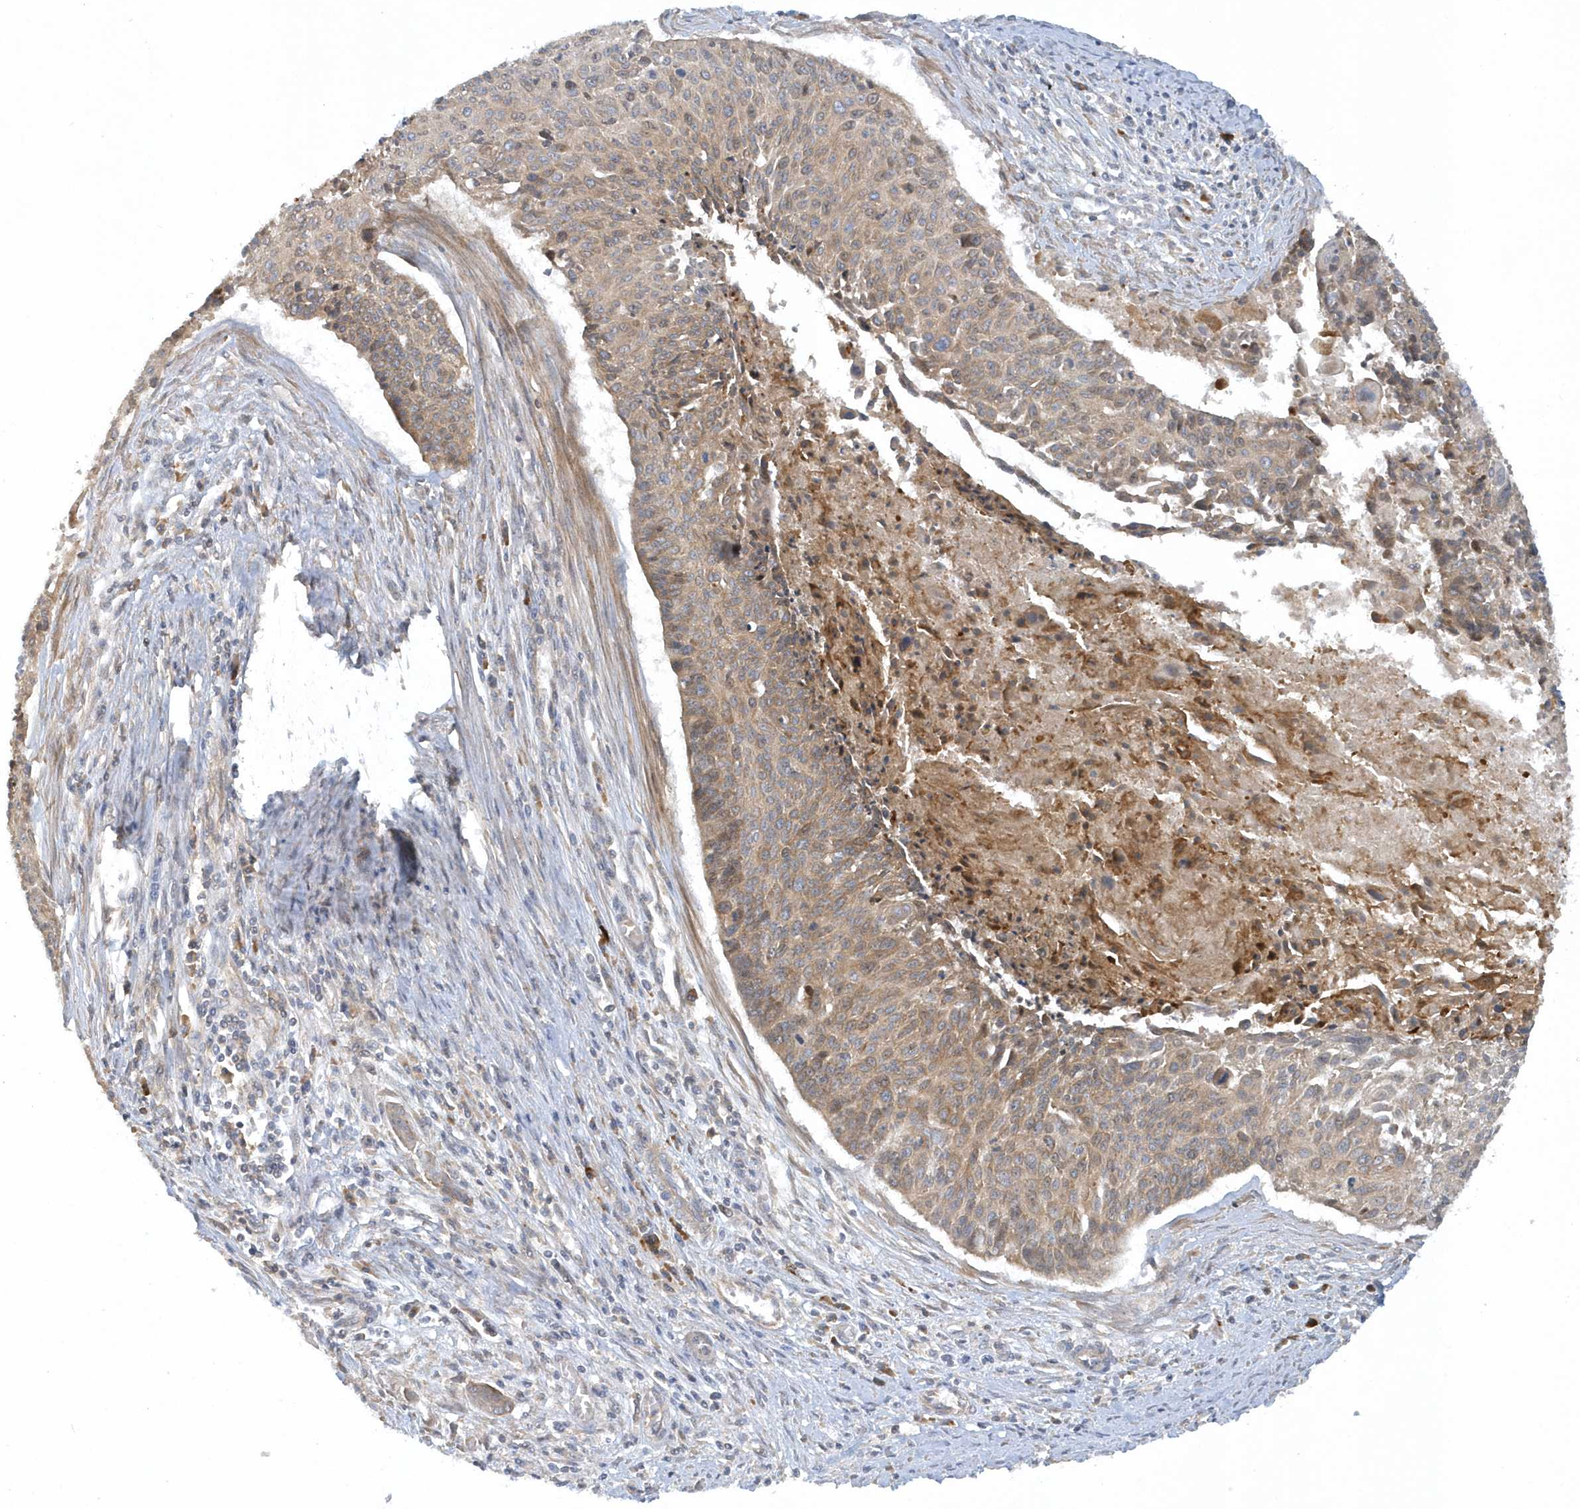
{"staining": {"intensity": "moderate", "quantity": "<25%", "location": "cytoplasmic/membranous"}, "tissue": "cervical cancer", "cell_type": "Tumor cells", "image_type": "cancer", "snomed": [{"axis": "morphology", "description": "Squamous cell carcinoma, NOS"}, {"axis": "topography", "description": "Cervix"}], "caption": "Immunohistochemistry (DAB) staining of human cervical cancer (squamous cell carcinoma) reveals moderate cytoplasmic/membranous protein staining in about <25% of tumor cells.", "gene": "CNOT10", "patient": {"sex": "female", "age": 55}}